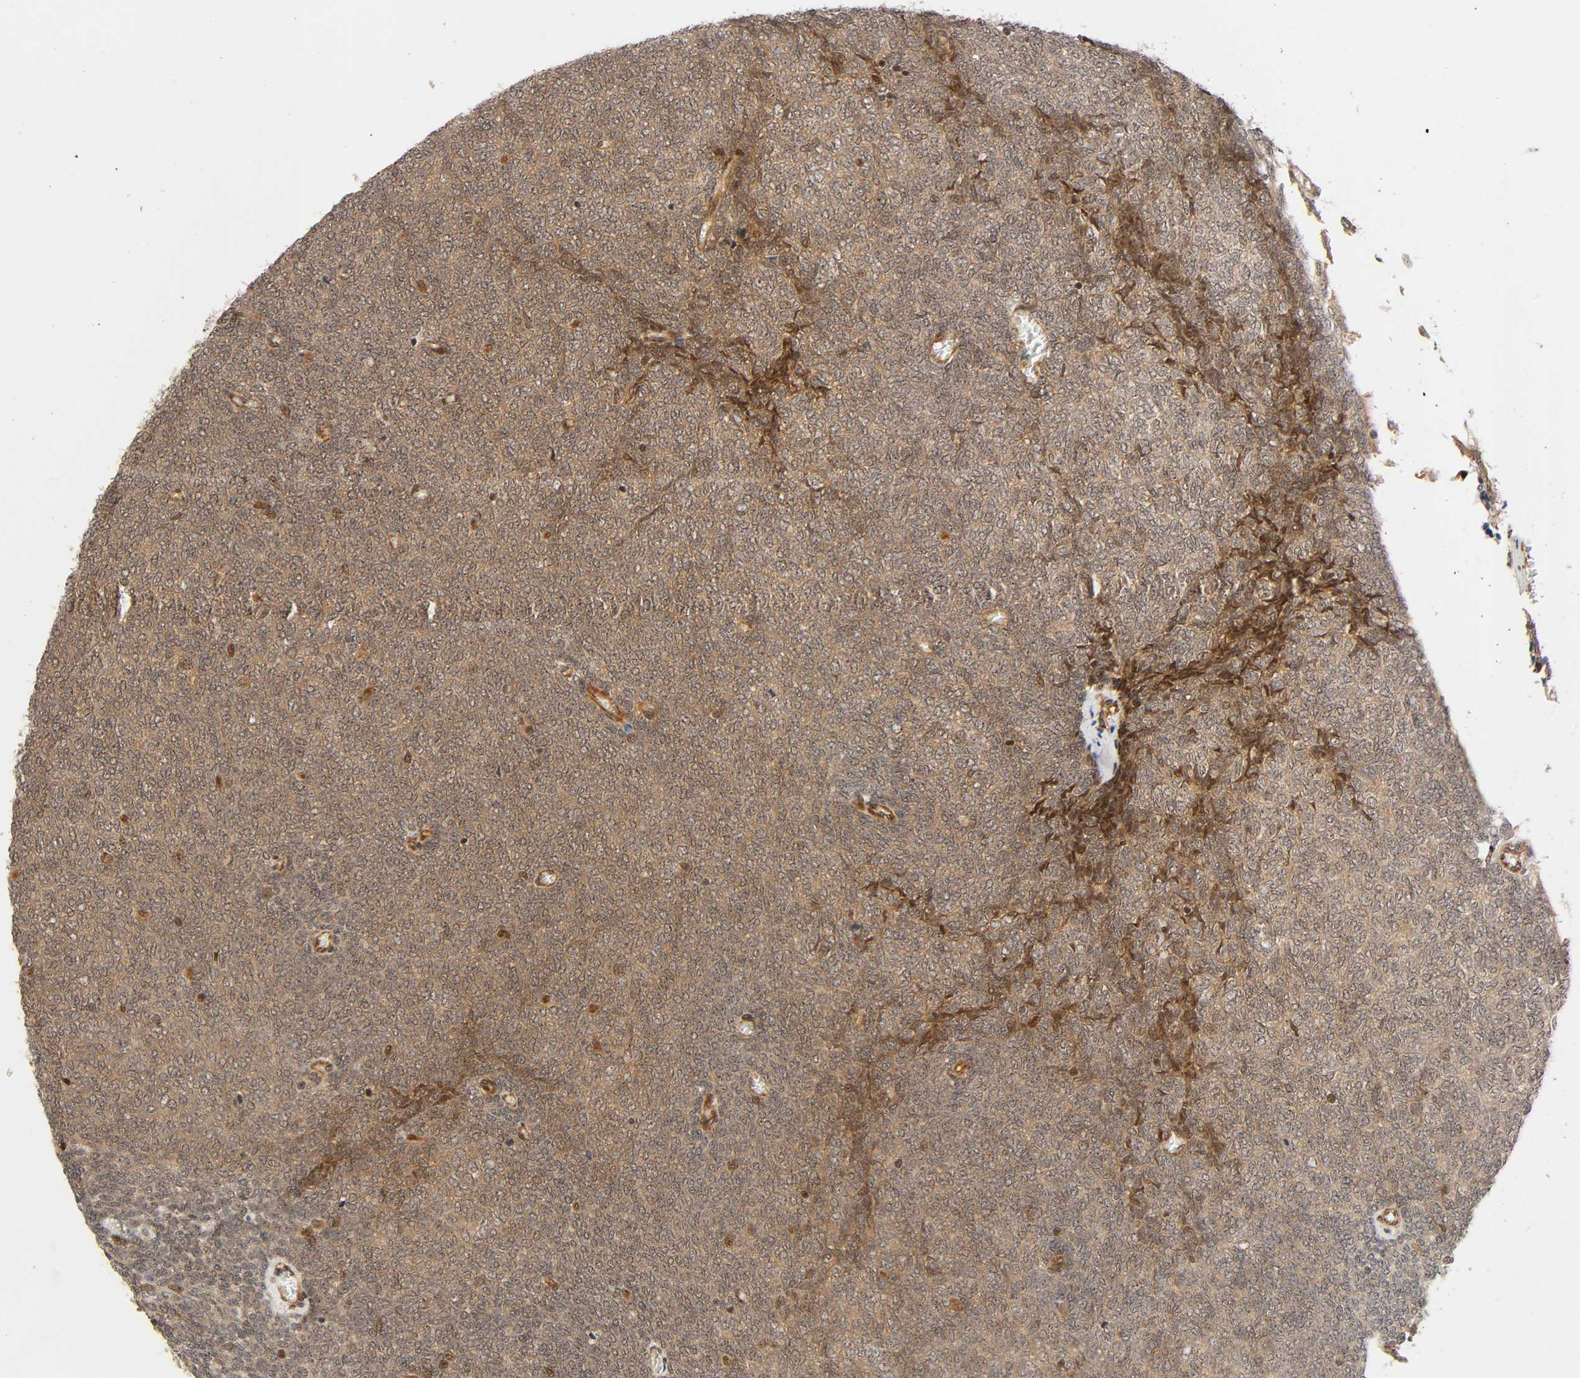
{"staining": {"intensity": "weak", "quantity": ">75%", "location": "cytoplasmic/membranous"}, "tissue": "renal cancer", "cell_type": "Tumor cells", "image_type": "cancer", "snomed": [{"axis": "morphology", "description": "Neoplasm, malignant, NOS"}, {"axis": "topography", "description": "Kidney"}], "caption": "Tumor cells display low levels of weak cytoplasmic/membranous staining in approximately >75% of cells in renal malignant neoplasm.", "gene": "IQCJ-SCHIP1", "patient": {"sex": "male", "age": 28}}